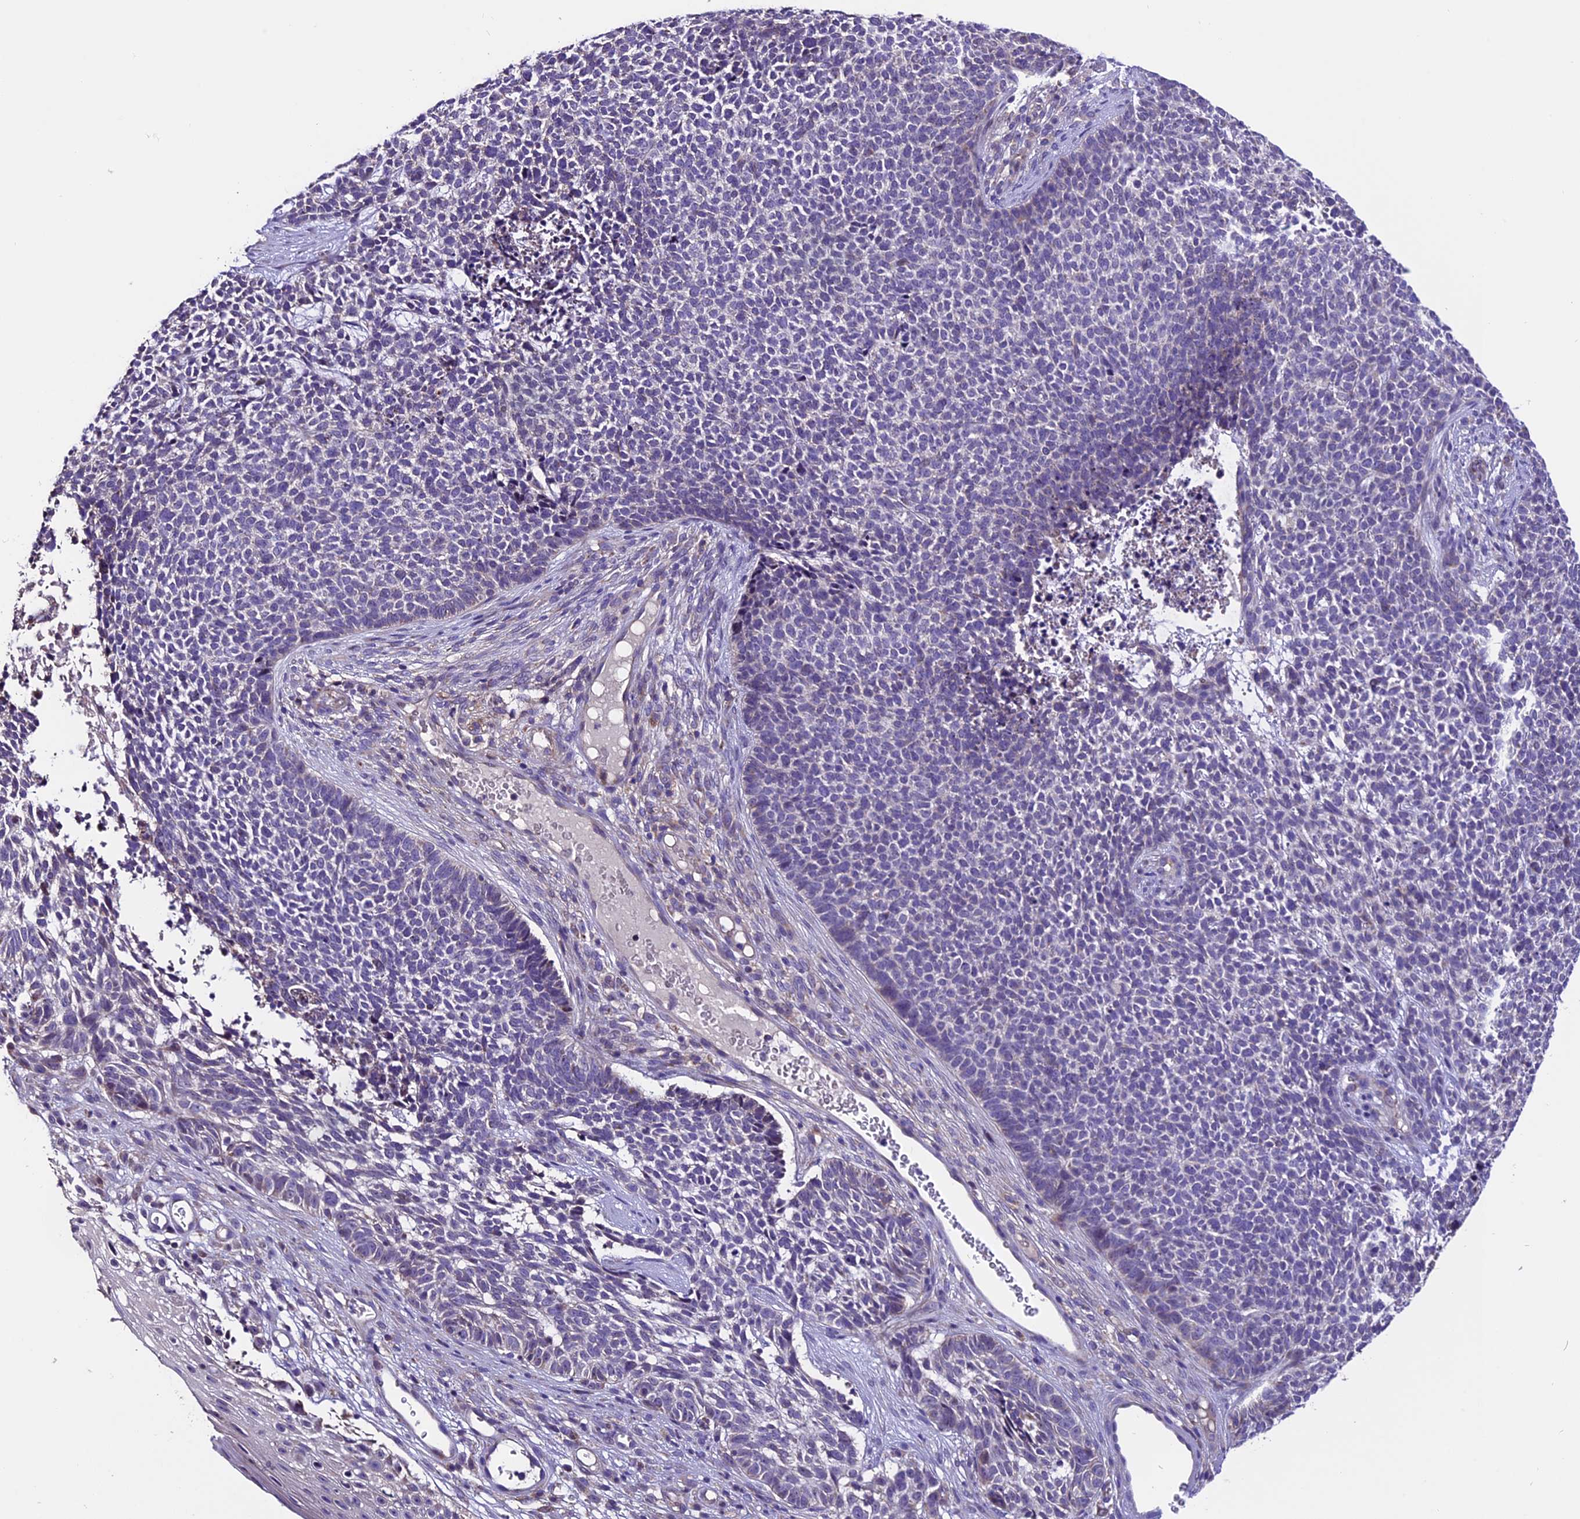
{"staining": {"intensity": "negative", "quantity": "none", "location": "none"}, "tissue": "skin cancer", "cell_type": "Tumor cells", "image_type": "cancer", "snomed": [{"axis": "morphology", "description": "Basal cell carcinoma"}, {"axis": "topography", "description": "Skin"}], "caption": "High magnification brightfield microscopy of skin cancer (basal cell carcinoma) stained with DAB (3,3'-diaminobenzidine) (brown) and counterstained with hematoxylin (blue): tumor cells show no significant positivity. (IHC, brightfield microscopy, high magnification).", "gene": "DDX28", "patient": {"sex": "female", "age": 84}}